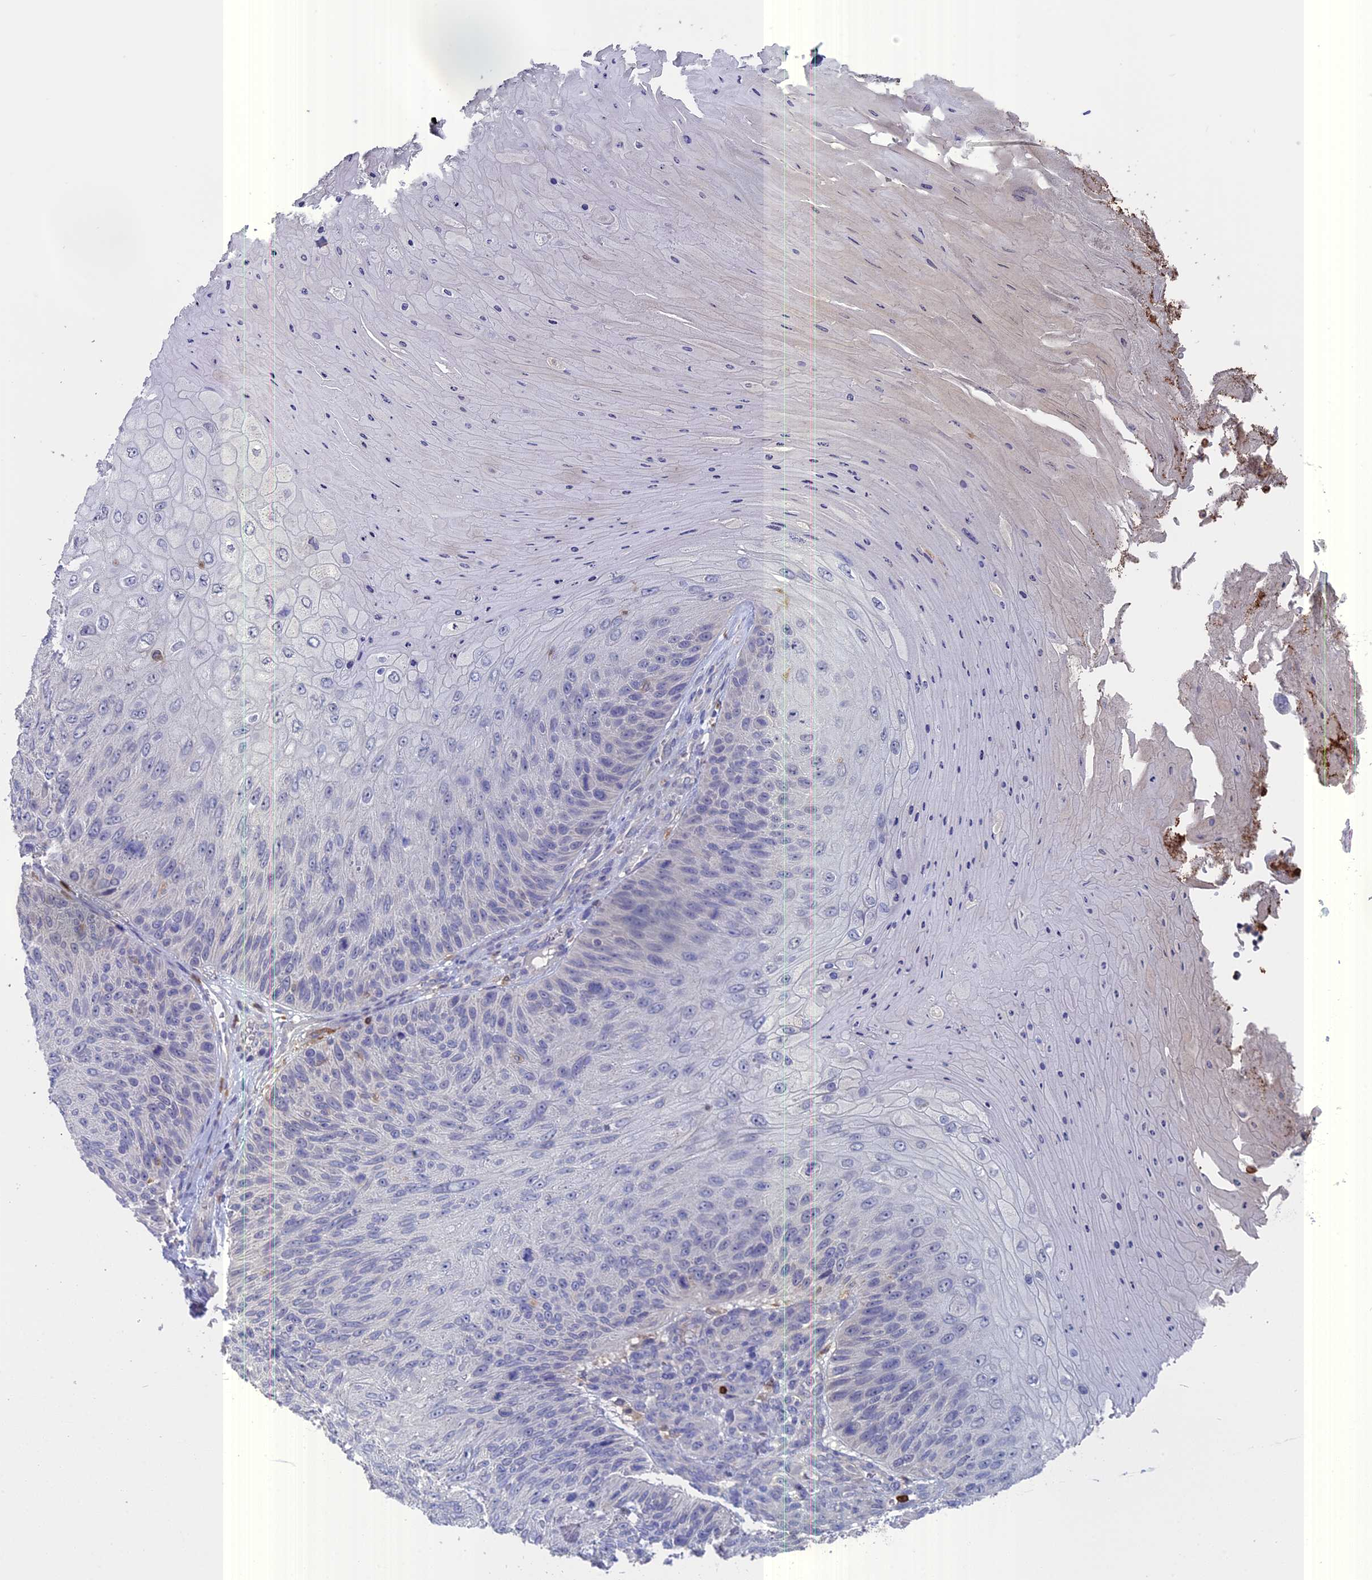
{"staining": {"intensity": "negative", "quantity": "none", "location": "none"}, "tissue": "skin cancer", "cell_type": "Tumor cells", "image_type": "cancer", "snomed": [{"axis": "morphology", "description": "Squamous cell carcinoma, NOS"}, {"axis": "topography", "description": "Skin"}], "caption": "There is no significant staining in tumor cells of skin cancer. (DAB immunohistochemistry (IHC), high magnification).", "gene": "NCF4", "patient": {"sex": "female", "age": 88}}